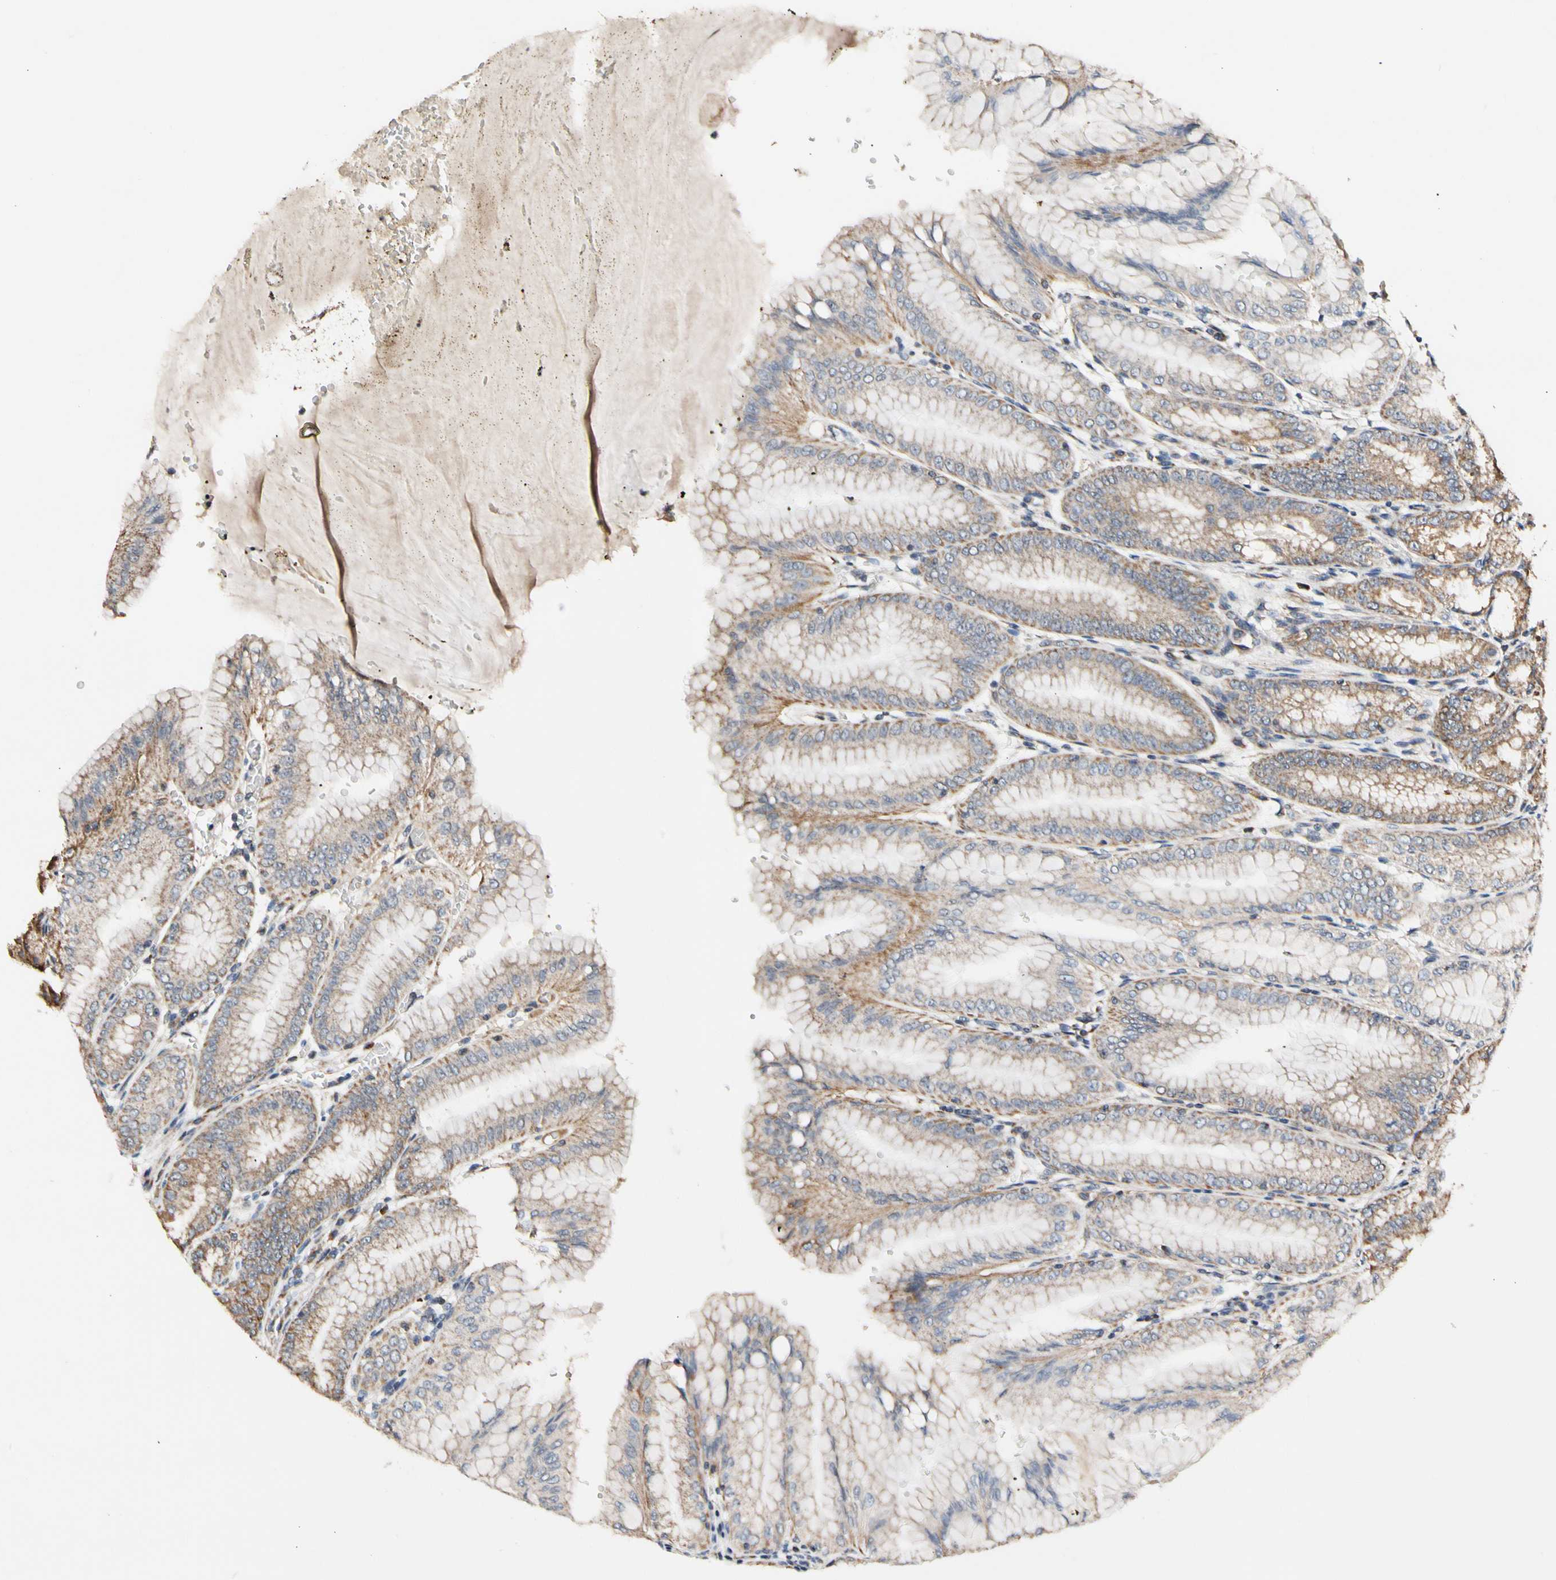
{"staining": {"intensity": "moderate", "quantity": ">75%", "location": "cytoplasmic/membranous"}, "tissue": "stomach", "cell_type": "Glandular cells", "image_type": "normal", "snomed": [{"axis": "morphology", "description": "Normal tissue, NOS"}, {"axis": "topography", "description": "Stomach, lower"}], "caption": "Moderate cytoplasmic/membranous staining is identified in approximately >75% of glandular cells in benign stomach.", "gene": "KHDC4", "patient": {"sex": "male", "age": 71}}